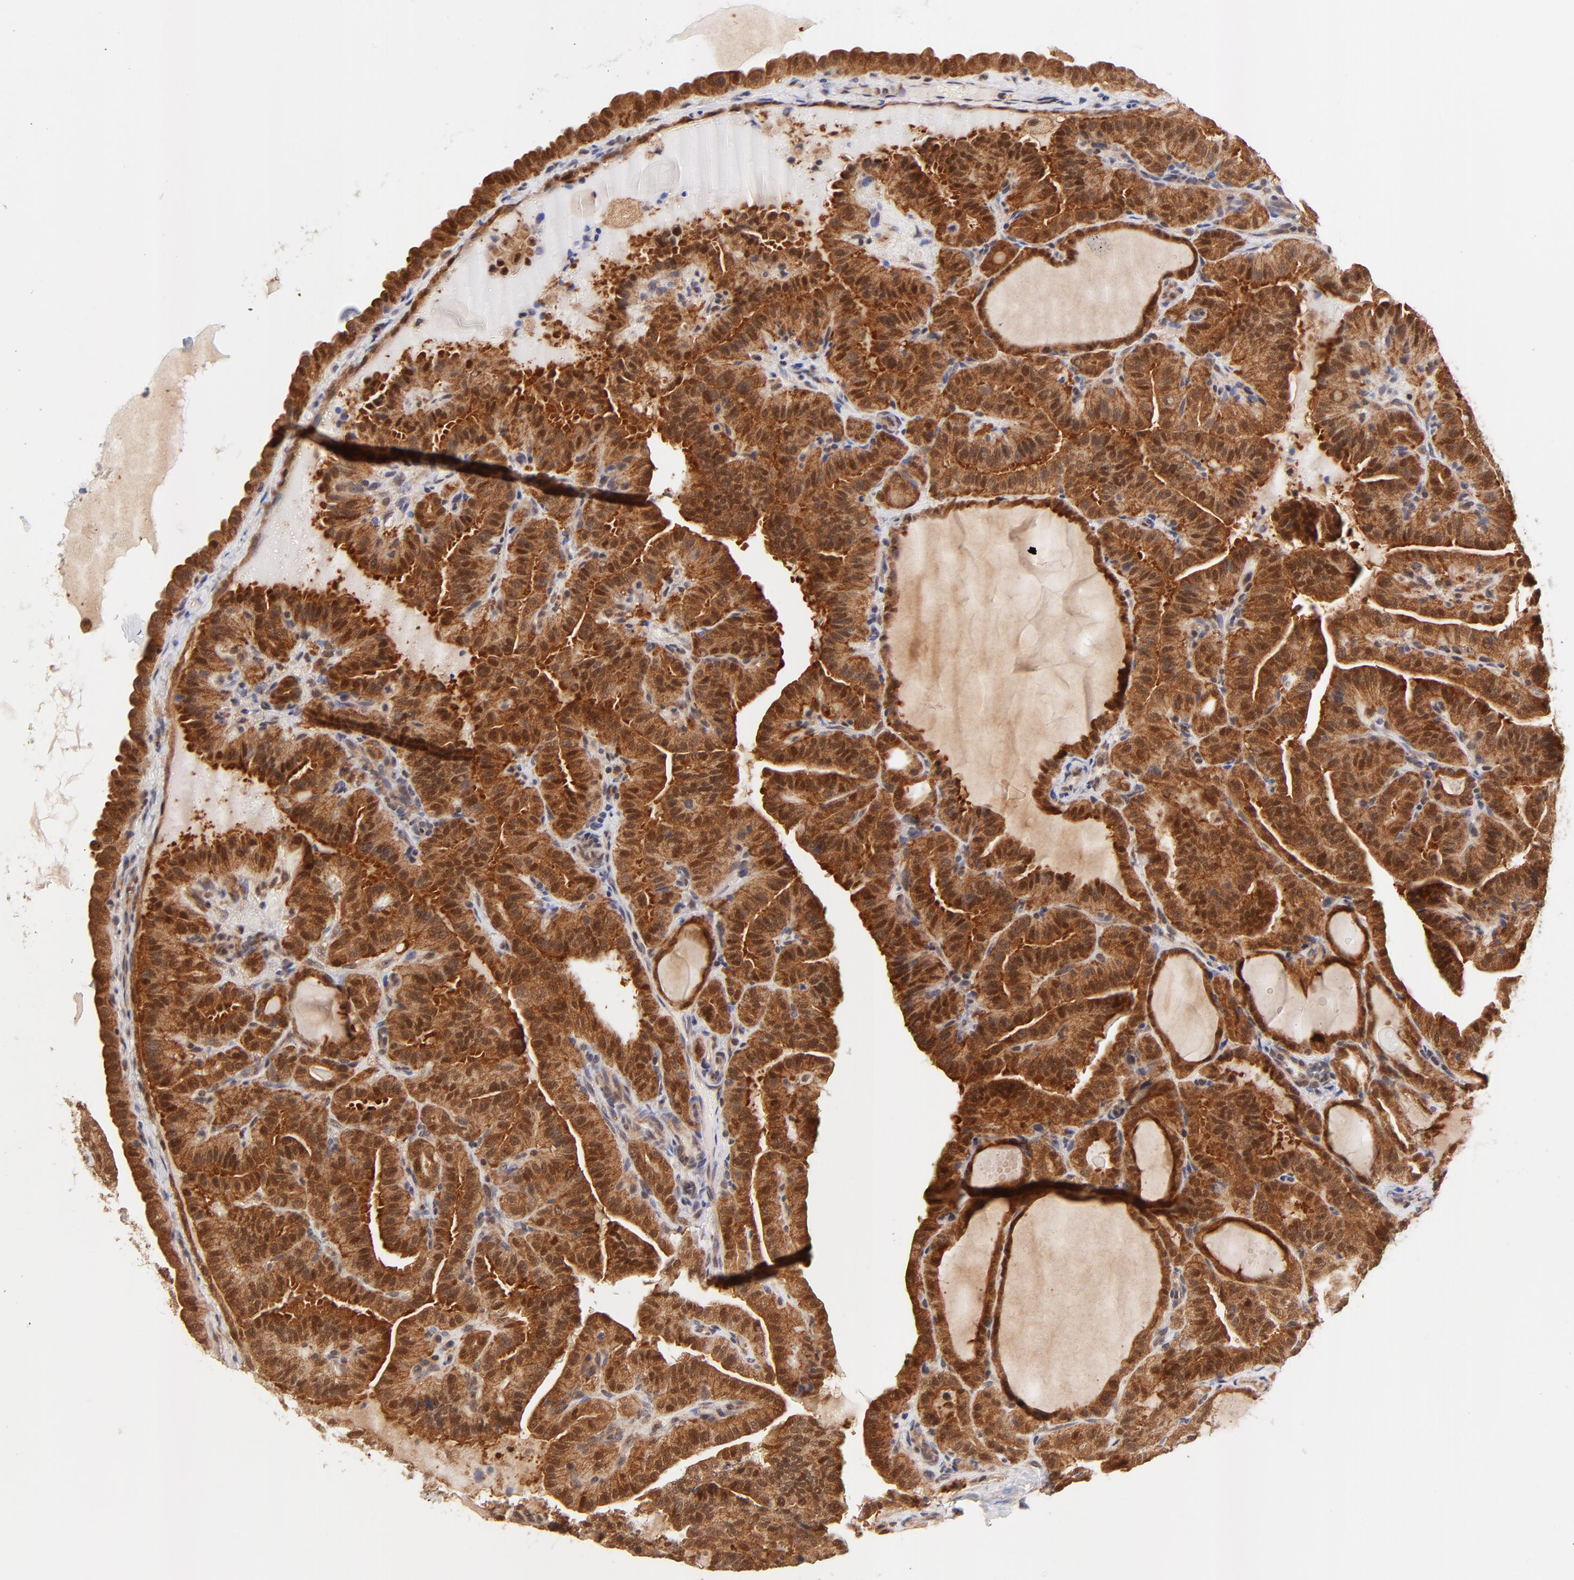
{"staining": {"intensity": "strong", "quantity": ">75%", "location": "cytoplasmic/membranous,nuclear"}, "tissue": "thyroid cancer", "cell_type": "Tumor cells", "image_type": "cancer", "snomed": [{"axis": "morphology", "description": "Papillary adenocarcinoma, NOS"}, {"axis": "topography", "description": "Thyroid gland"}], "caption": "Immunohistochemical staining of human thyroid papillary adenocarcinoma reveals strong cytoplasmic/membranous and nuclear protein positivity in approximately >75% of tumor cells.", "gene": "TXNL1", "patient": {"sex": "male", "age": 77}}